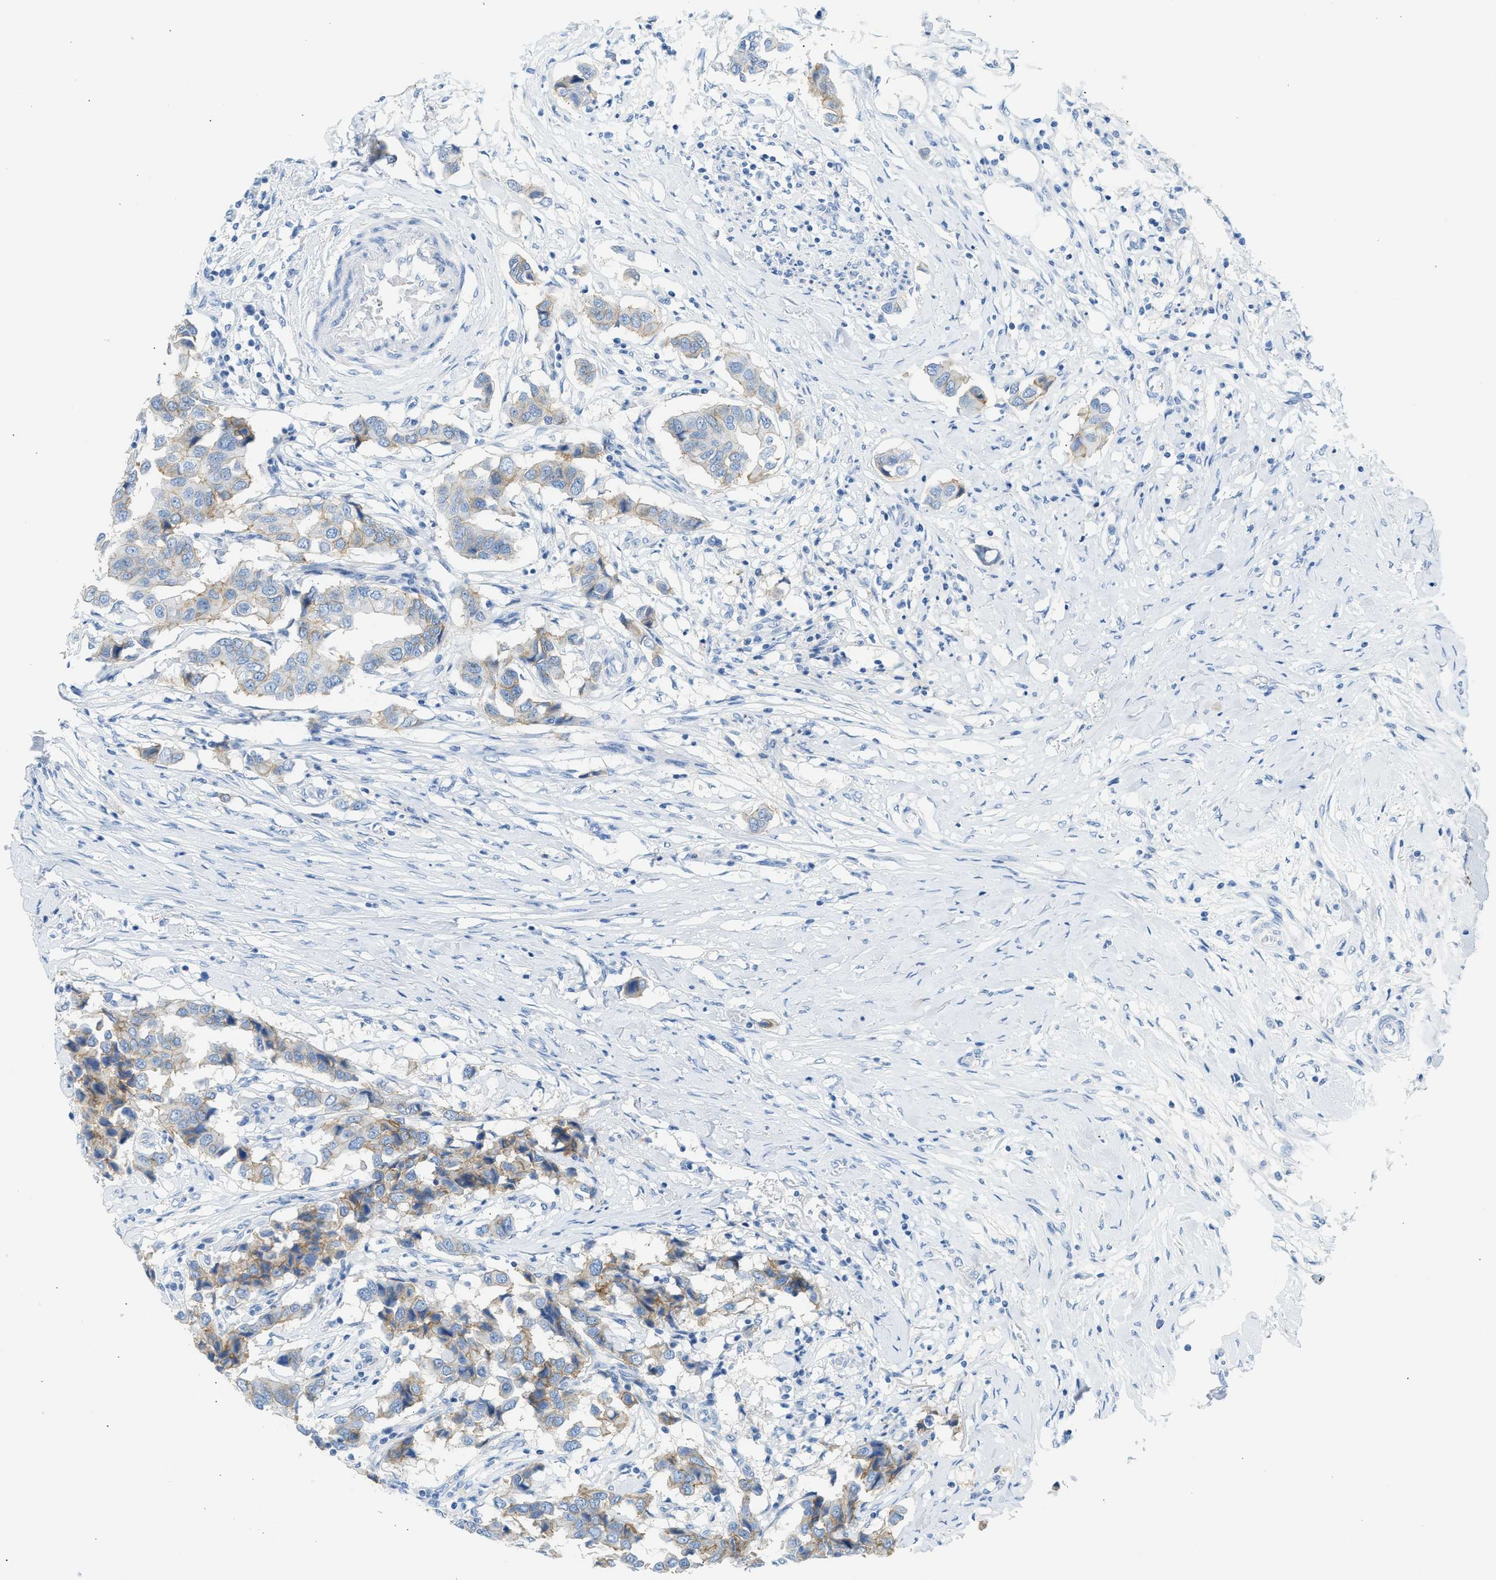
{"staining": {"intensity": "moderate", "quantity": "25%-75%", "location": "cytoplasmic/membranous"}, "tissue": "breast cancer", "cell_type": "Tumor cells", "image_type": "cancer", "snomed": [{"axis": "morphology", "description": "Duct carcinoma"}, {"axis": "topography", "description": "Breast"}], "caption": "A brown stain labels moderate cytoplasmic/membranous positivity of a protein in human breast intraductal carcinoma tumor cells.", "gene": "ERBB2", "patient": {"sex": "female", "age": 80}}